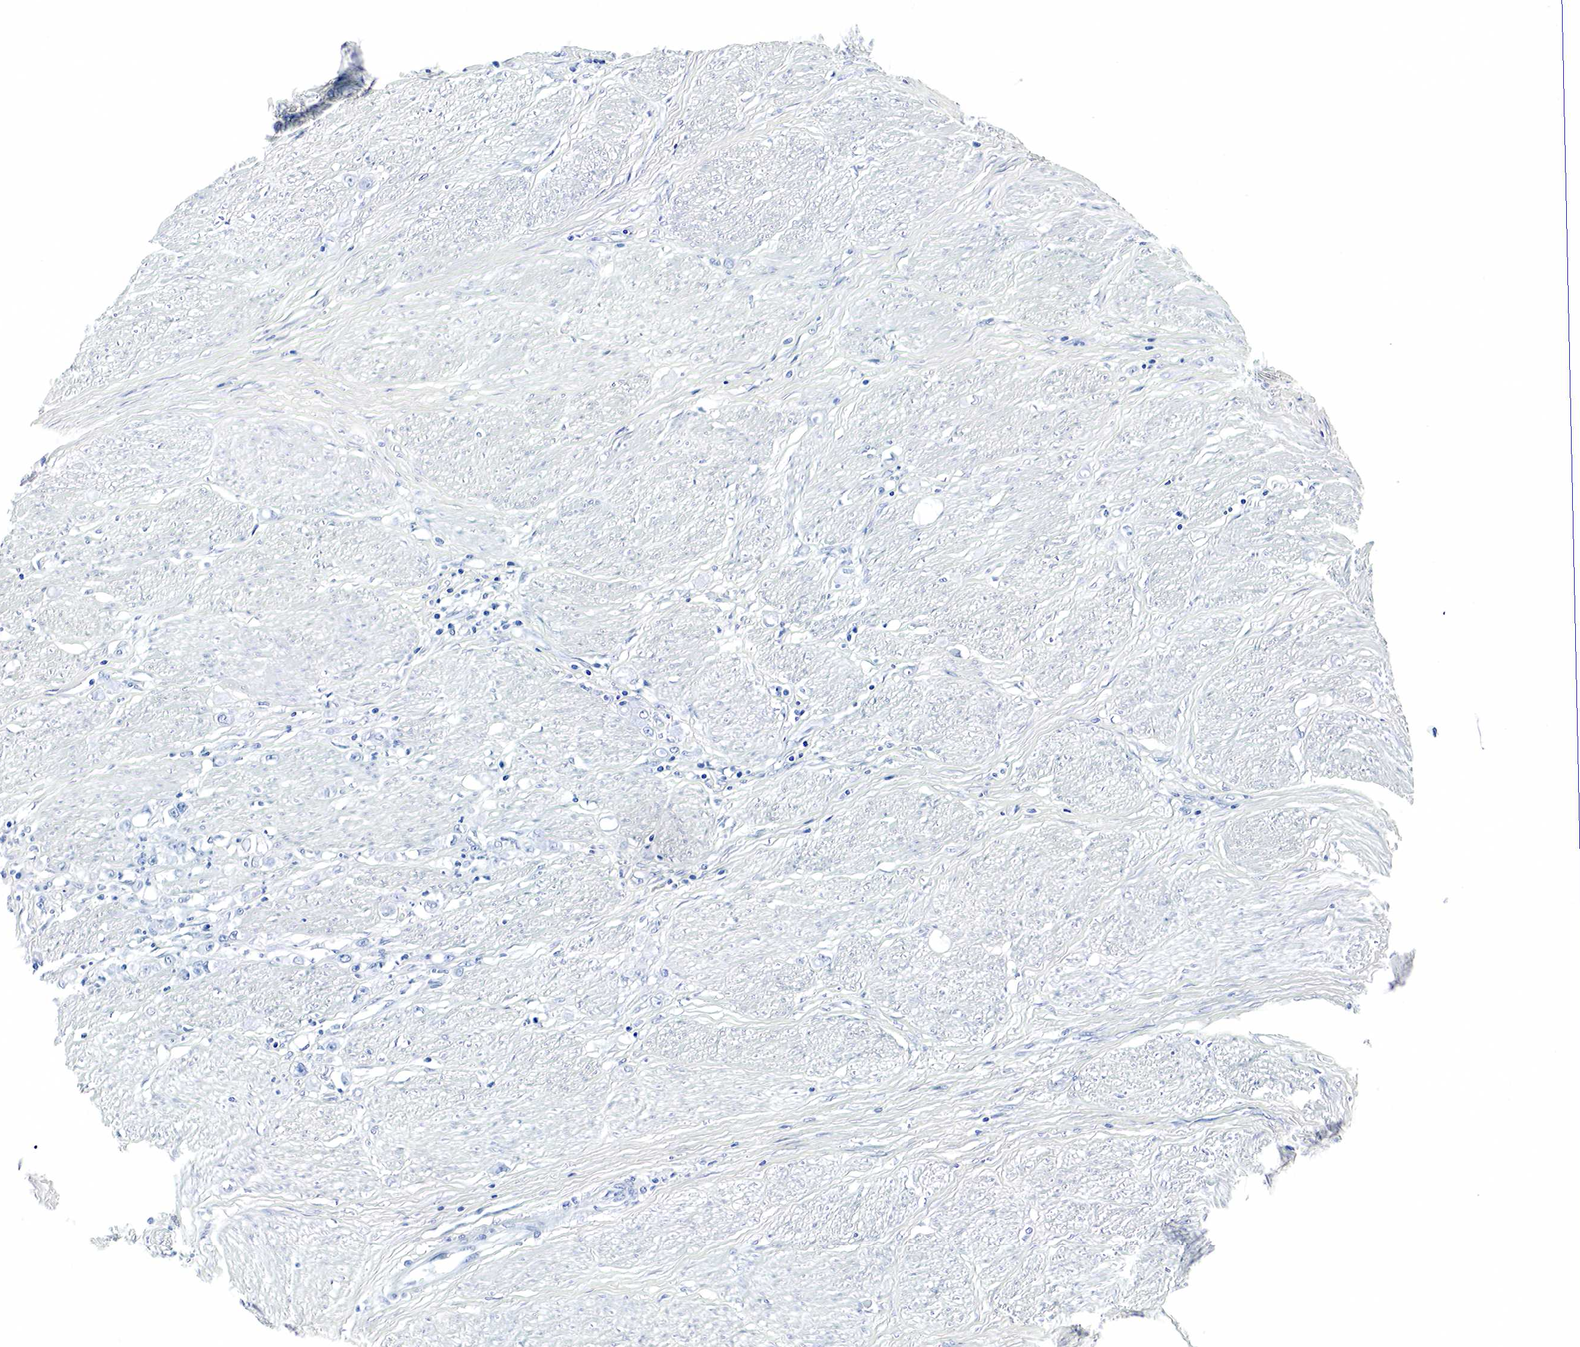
{"staining": {"intensity": "negative", "quantity": "none", "location": "none"}, "tissue": "liver cancer", "cell_type": "Tumor cells", "image_type": "cancer", "snomed": [{"axis": "morphology", "description": "Carcinoma, Hepatocellular, NOS"}, {"axis": "topography", "description": "Liver"}], "caption": "High power microscopy photomicrograph of an immunohistochemistry (IHC) photomicrograph of liver hepatocellular carcinoma, revealing no significant expression in tumor cells.", "gene": "GAST", "patient": {"sex": "male", "age": 47}}